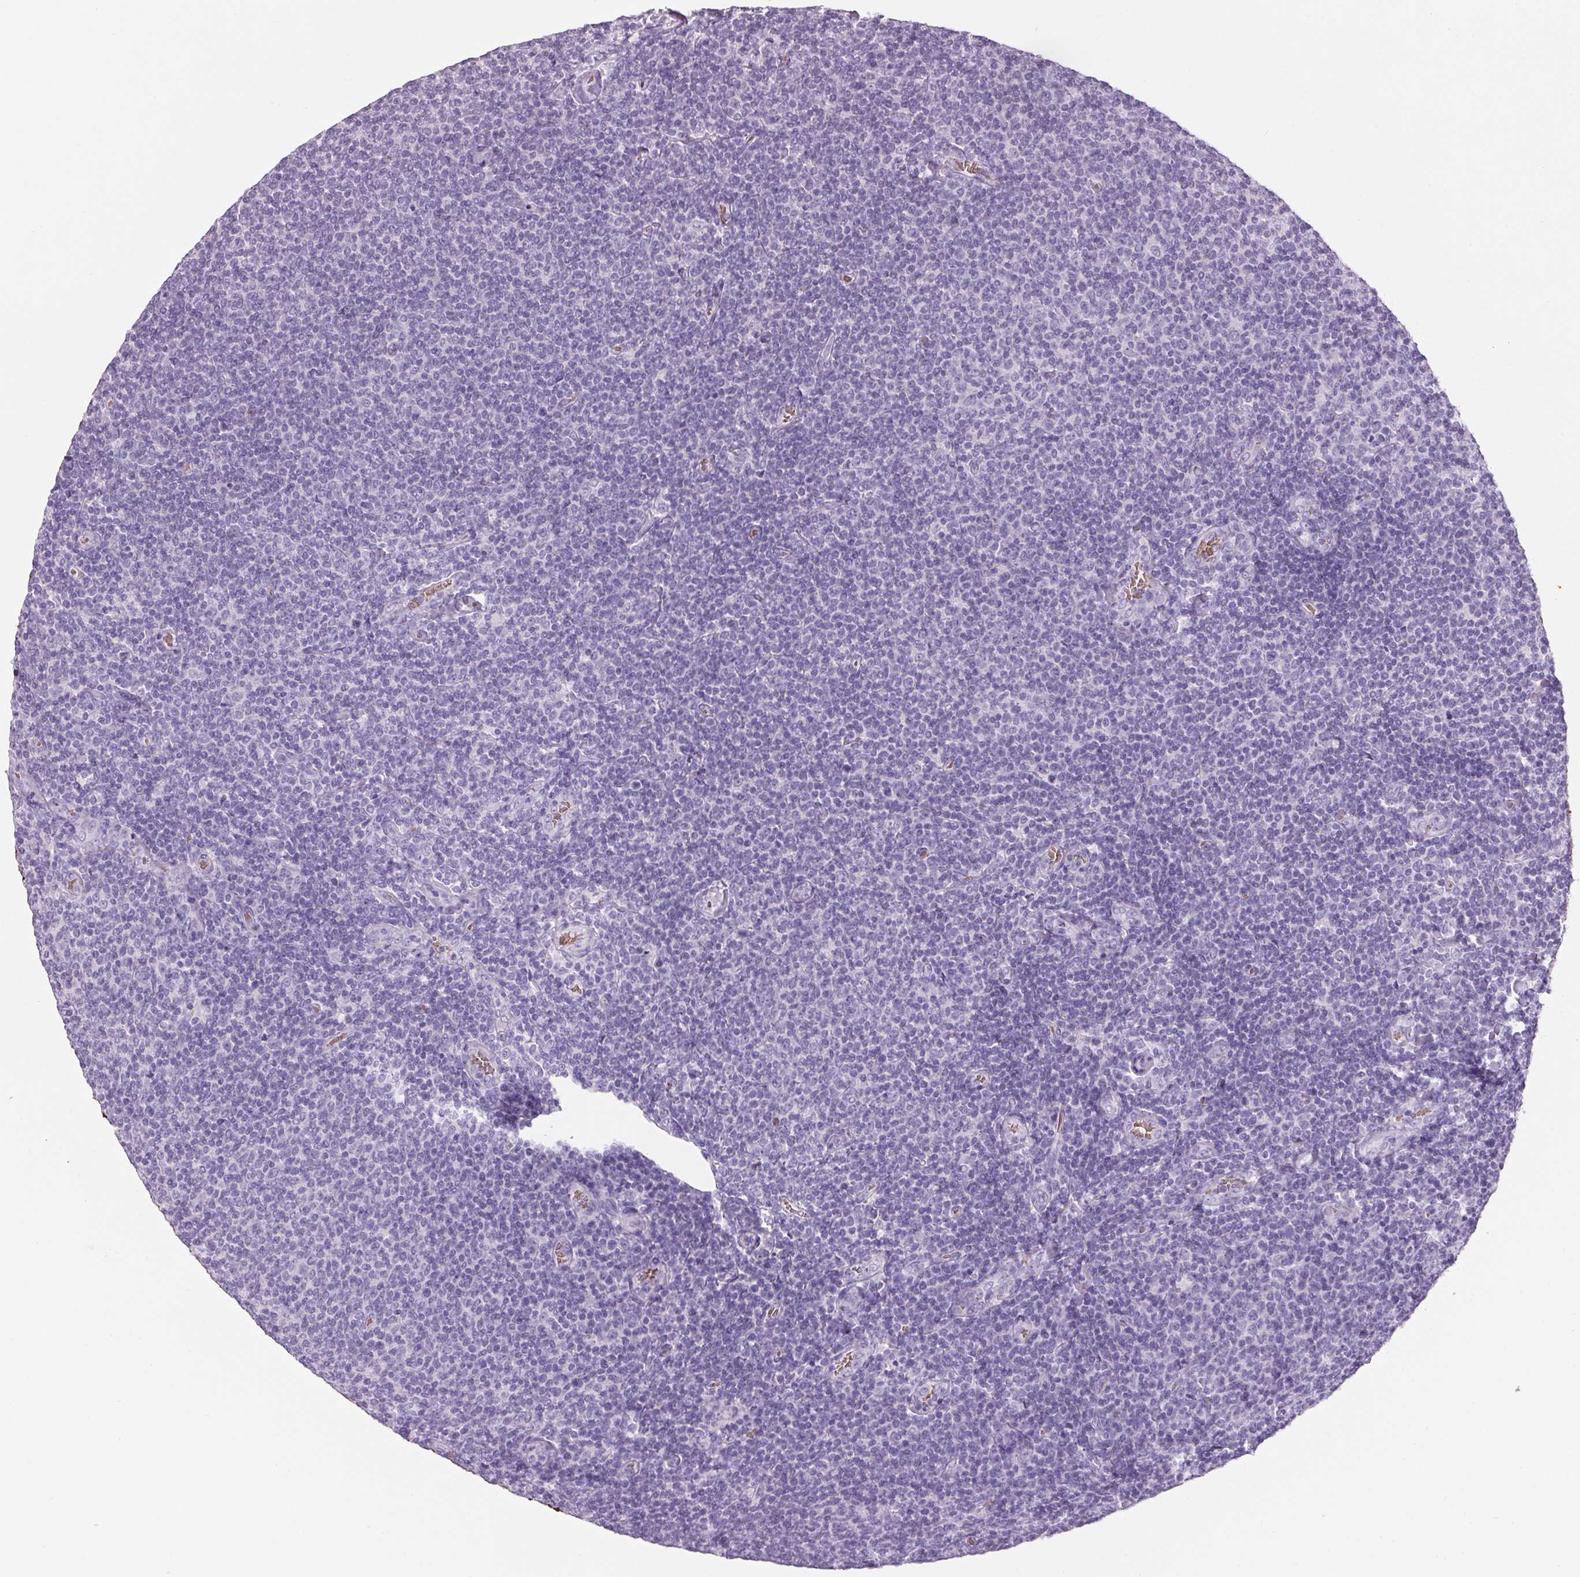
{"staining": {"intensity": "negative", "quantity": "none", "location": "none"}, "tissue": "lymphoma", "cell_type": "Tumor cells", "image_type": "cancer", "snomed": [{"axis": "morphology", "description": "Malignant lymphoma, non-Hodgkin's type, Low grade"}, {"axis": "topography", "description": "Lymph node"}], "caption": "Lymphoma was stained to show a protein in brown. There is no significant staining in tumor cells.", "gene": "HBQ1", "patient": {"sex": "male", "age": 52}}